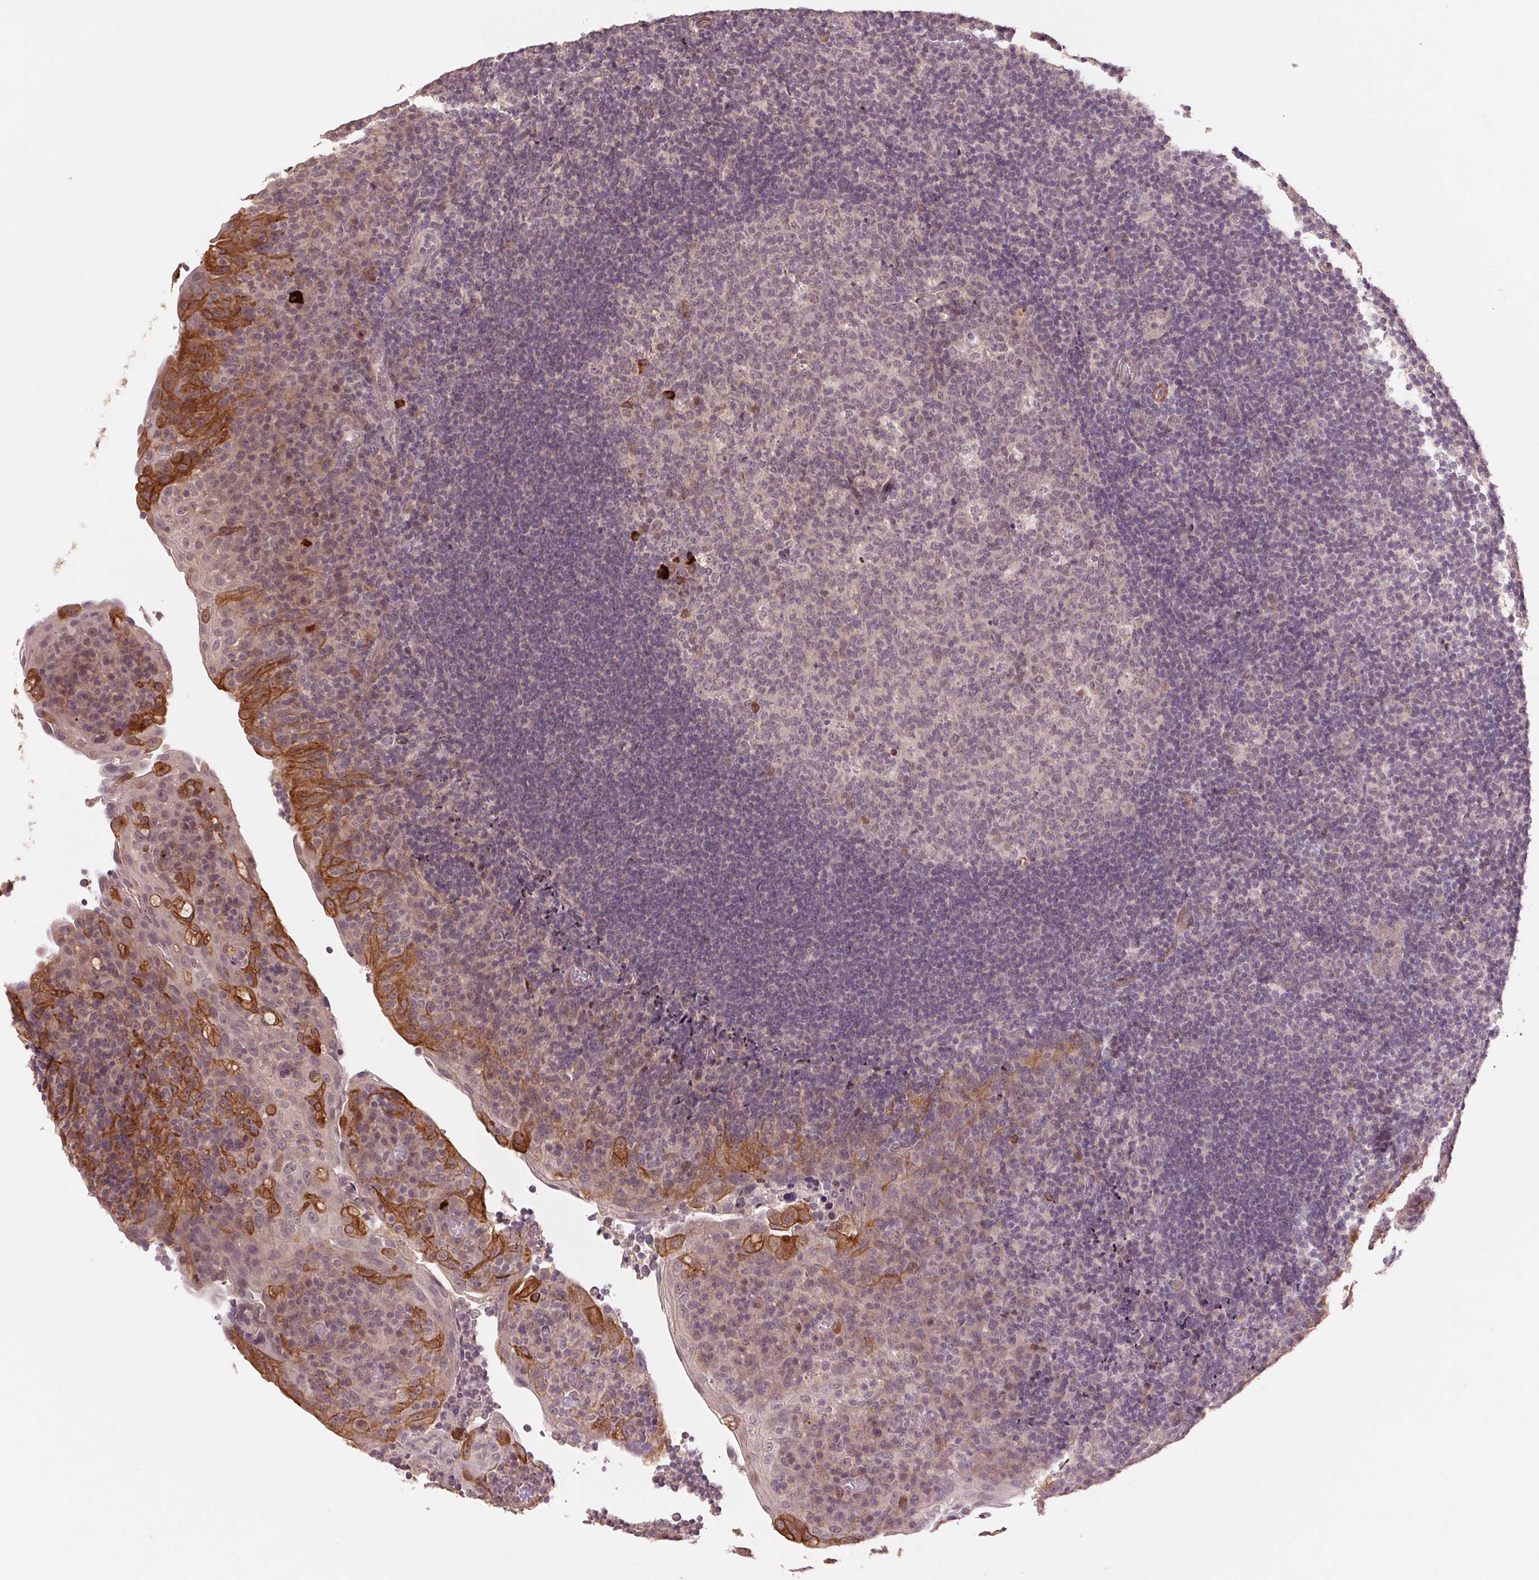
{"staining": {"intensity": "negative", "quantity": "none", "location": "none"}, "tissue": "tonsil", "cell_type": "Germinal center cells", "image_type": "normal", "snomed": [{"axis": "morphology", "description": "Normal tissue, NOS"}, {"axis": "topography", "description": "Tonsil"}], "caption": "This histopathology image is of unremarkable tonsil stained with immunohistochemistry to label a protein in brown with the nuclei are counter-stained blue. There is no staining in germinal center cells.", "gene": "SMLR1", "patient": {"sex": "male", "age": 17}}